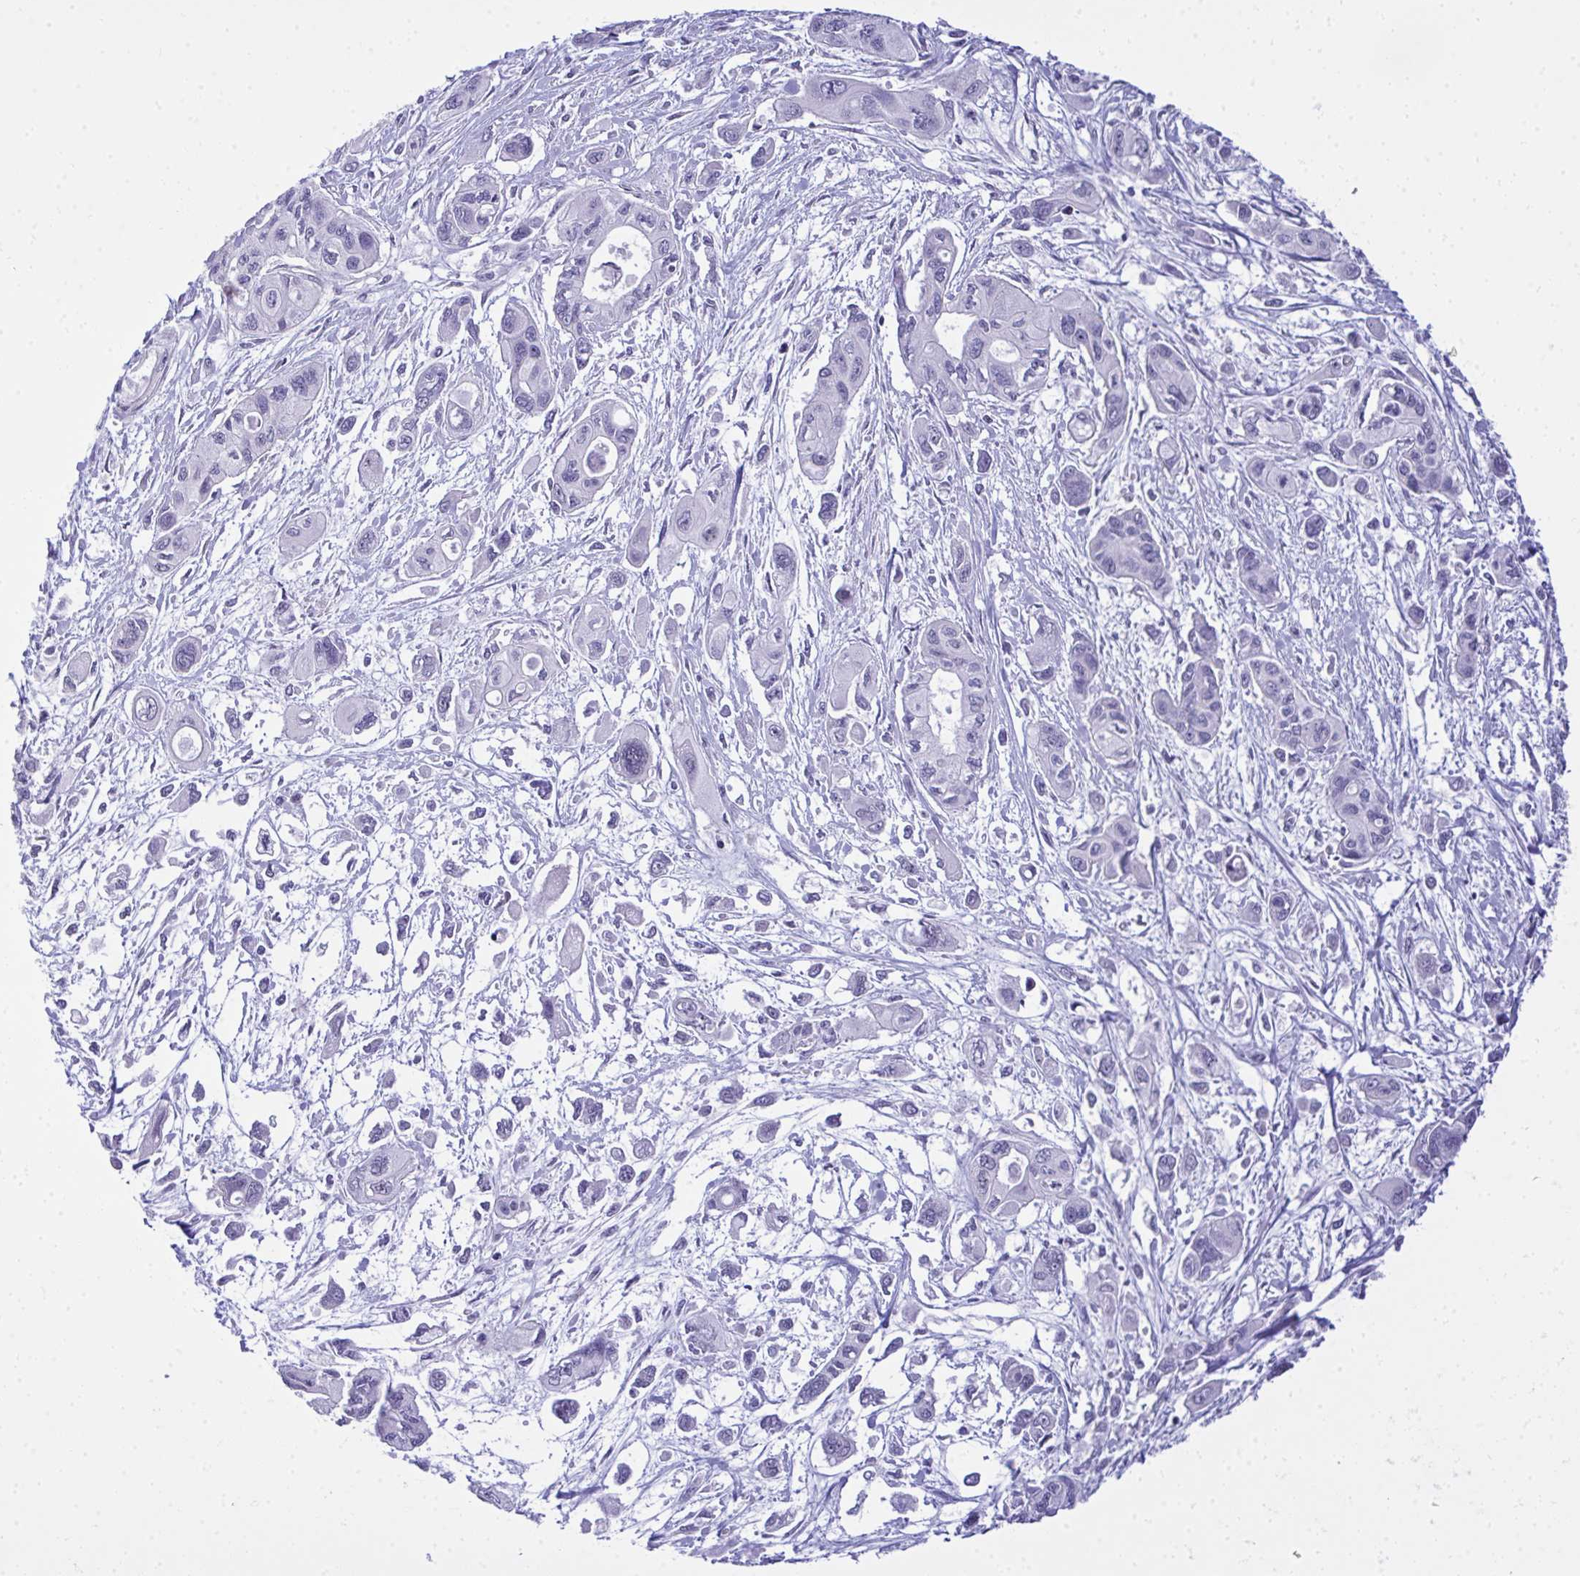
{"staining": {"intensity": "negative", "quantity": "none", "location": "none"}, "tissue": "pancreatic cancer", "cell_type": "Tumor cells", "image_type": "cancer", "snomed": [{"axis": "morphology", "description": "Adenocarcinoma, NOS"}, {"axis": "topography", "description": "Pancreas"}], "caption": "Micrograph shows no significant protein expression in tumor cells of pancreatic cancer. (DAB immunohistochemistry, high magnification).", "gene": "EID3", "patient": {"sex": "female", "age": 47}}